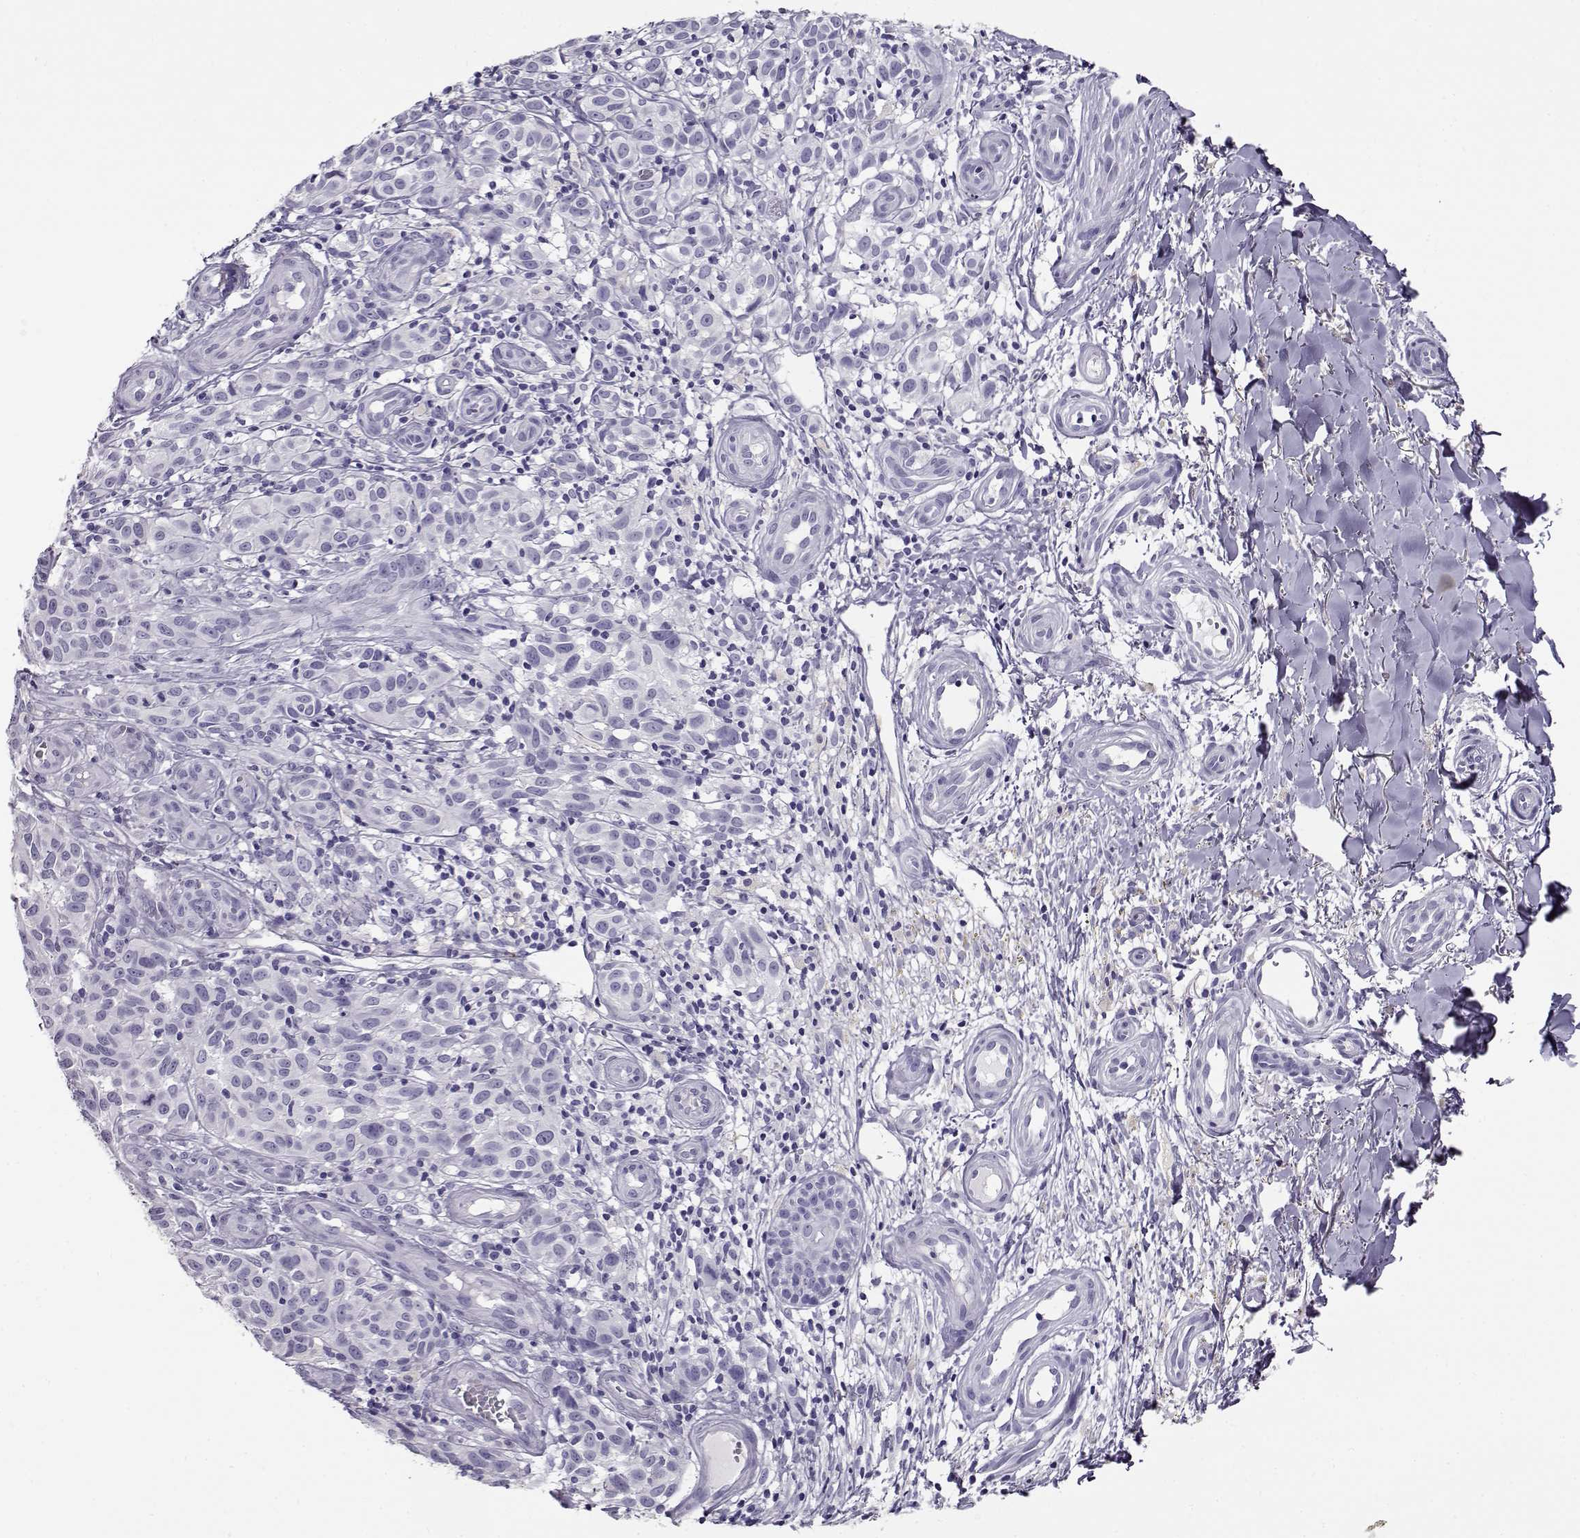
{"staining": {"intensity": "negative", "quantity": "none", "location": "none"}, "tissue": "melanoma", "cell_type": "Tumor cells", "image_type": "cancer", "snomed": [{"axis": "morphology", "description": "Malignant melanoma, NOS"}, {"axis": "topography", "description": "Skin"}], "caption": "A micrograph of human melanoma is negative for staining in tumor cells.", "gene": "RHOXF2", "patient": {"sex": "female", "age": 53}}